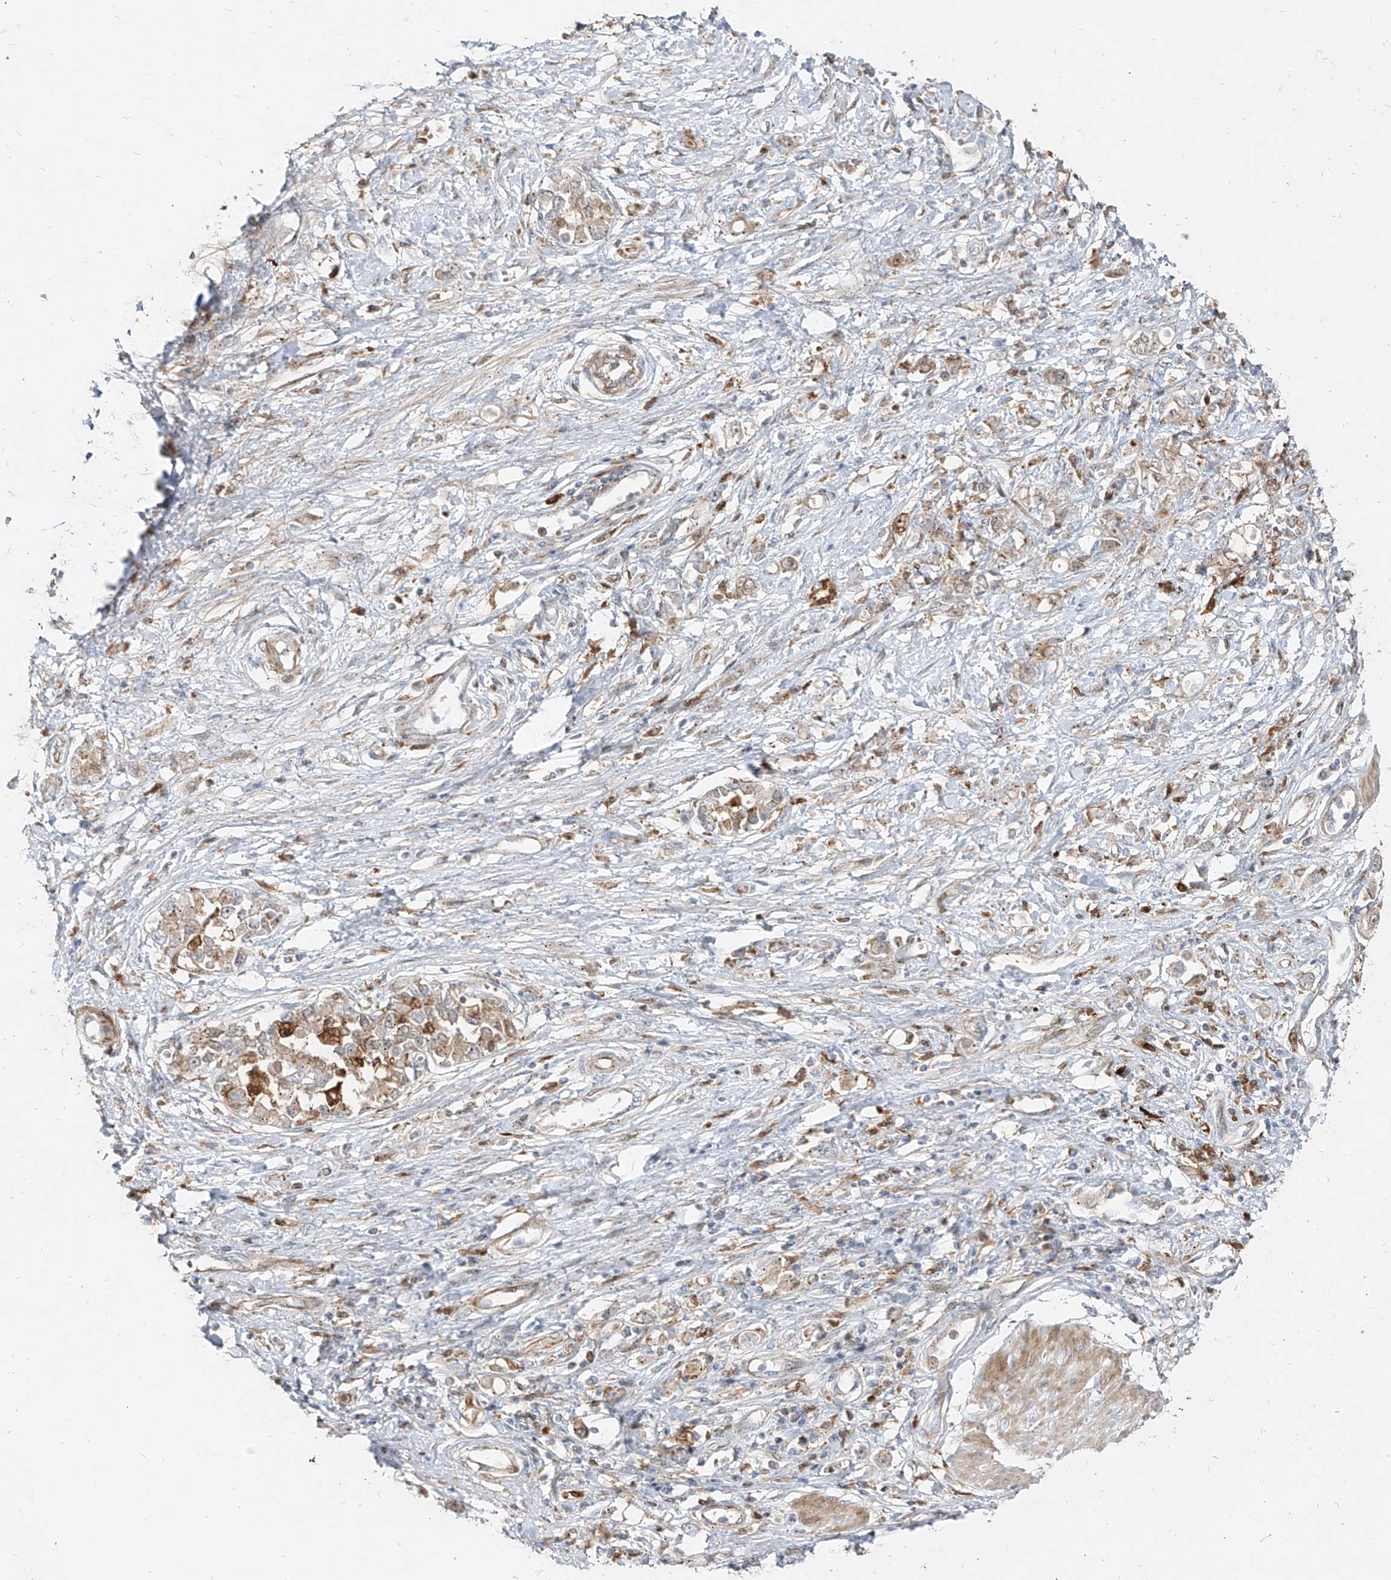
{"staining": {"intensity": "weak", "quantity": "25%-75%", "location": "cytoplasmic/membranous"}, "tissue": "stomach cancer", "cell_type": "Tumor cells", "image_type": "cancer", "snomed": [{"axis": "morphology", "description": "Adenocarcinoma, NOS"}, {"axis": "topography", "description": "Stomach"}], "caption": "Brown immunohistochemical staining in stomach cancer (adenocarcinoma) shows weak cytoplasmic/membranous staining in approximately 25%-75% of tumor cells.", "gene": "KYNU", "patient": {"sex": "female", "age": 76}}